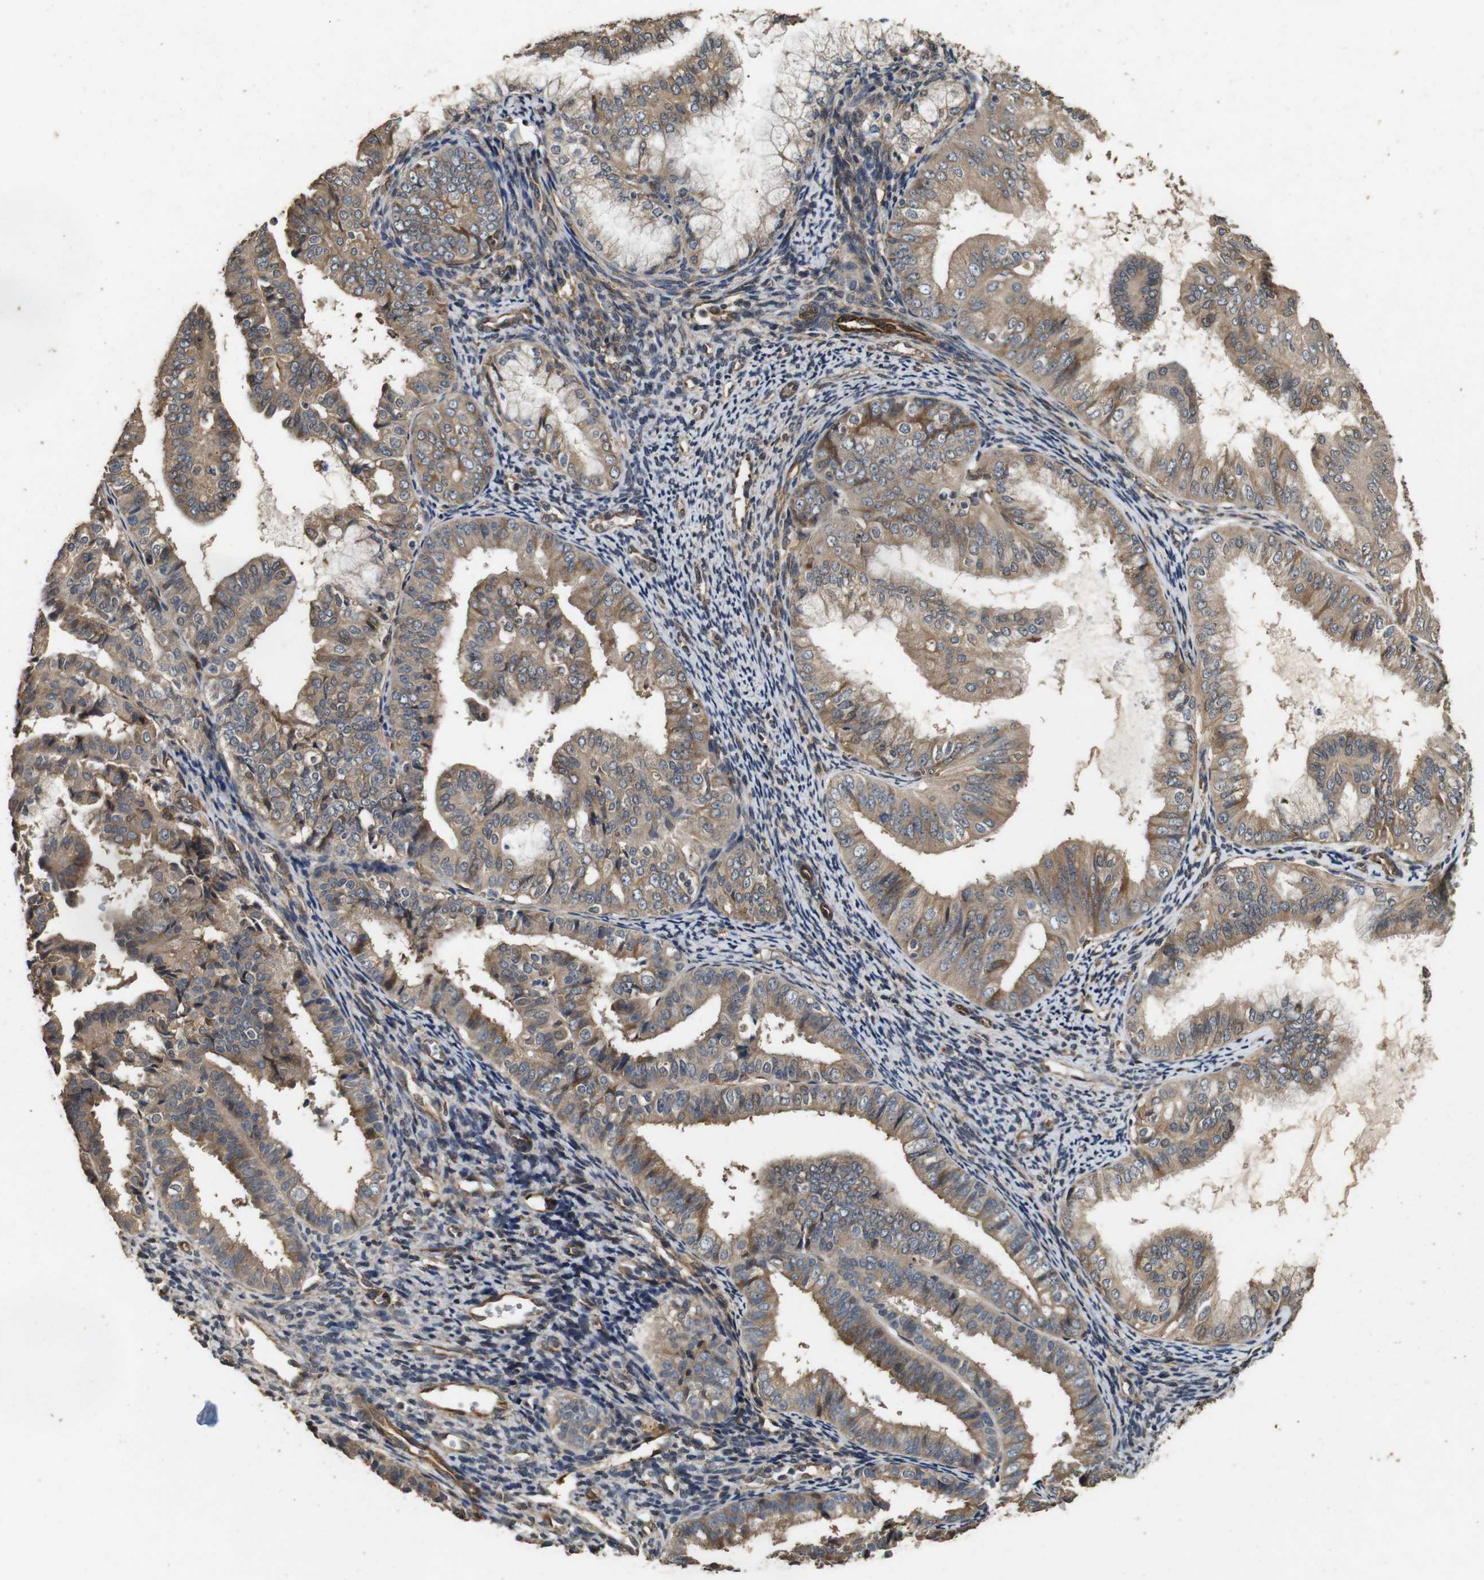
{"staining": {"intensity": "moderate", "quantity": ">75%", "location": "cytoplasmic/membranous"}, "tissue": "endometrial cancer", "cell_type": "Tumor cells", "image_type": "cancer", "snomed": [{"axis": "morphology", "description": "Adenocarcinoma, NOS"}, {"axis": "topography", "description": "Endometrium"}], "caption": "A histopathology image showing moderate cytoplasmic/membranous staining in about >75% of tumor cells in endometrial cancer (adenocarcinoma), as visualized by brown immunohistochemical staining.", "gene": "CNPY4", "patient": {"sex": "female", "age": 63}}